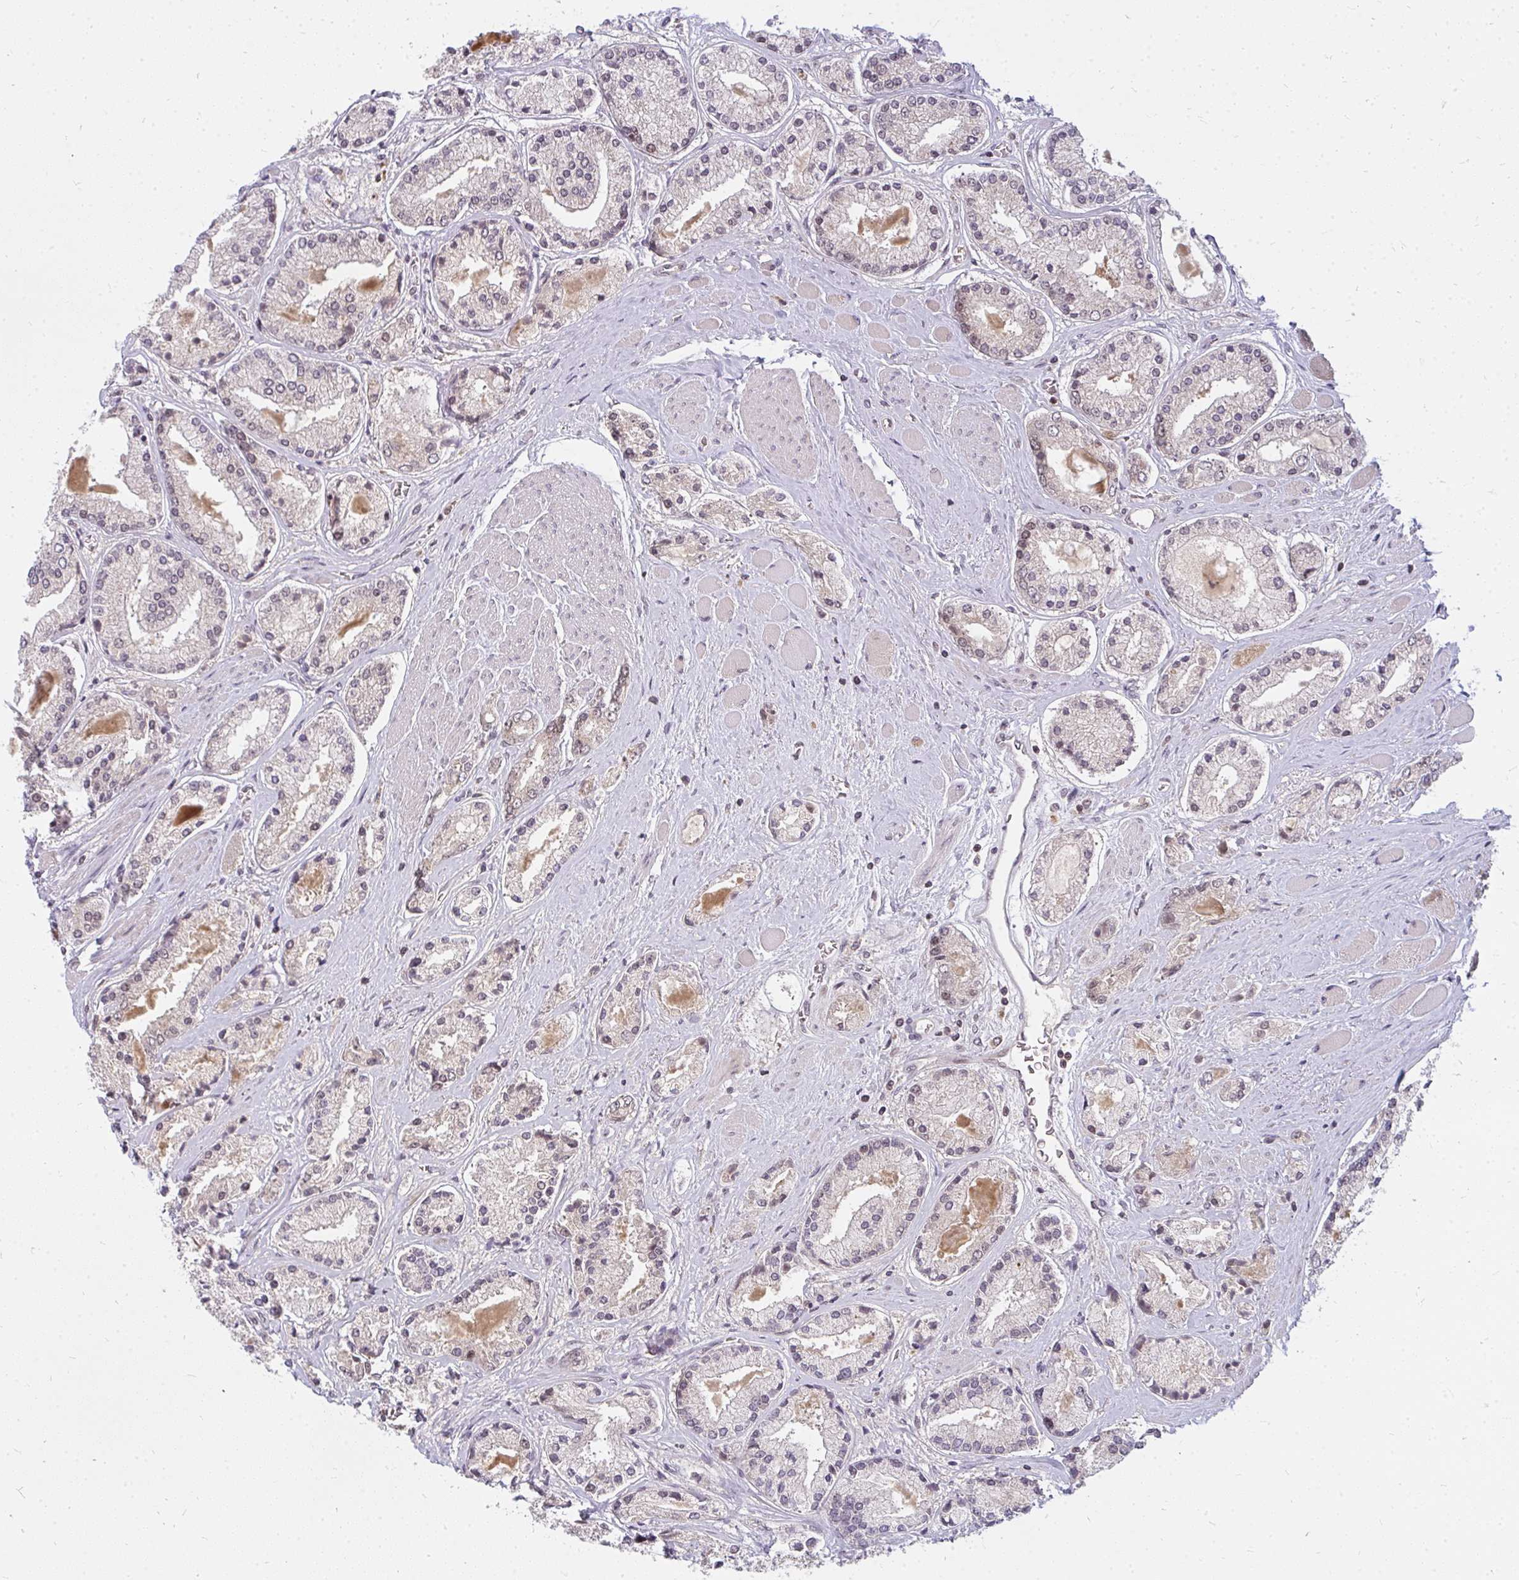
{"staining": {"intensity": "weak", "quantity": "25%-75%", "location": "nuclear"}, "tissue": "prostate cancer", "cell_type": "Tumor cells", "image_type": "cancer", "snomed": [{"axis": "morphology", "description": "Adenocarcinoma, High grade"}, {"axis": "topography", "description": "Prostate"}], "caption": "Weak nuclear expression is identified in about 25%-75% of tumor cells in prostate adenocarcinoma (high-grade).", "gene": "GTF3C6", "patient": {"sex": "male", "age": 67}}